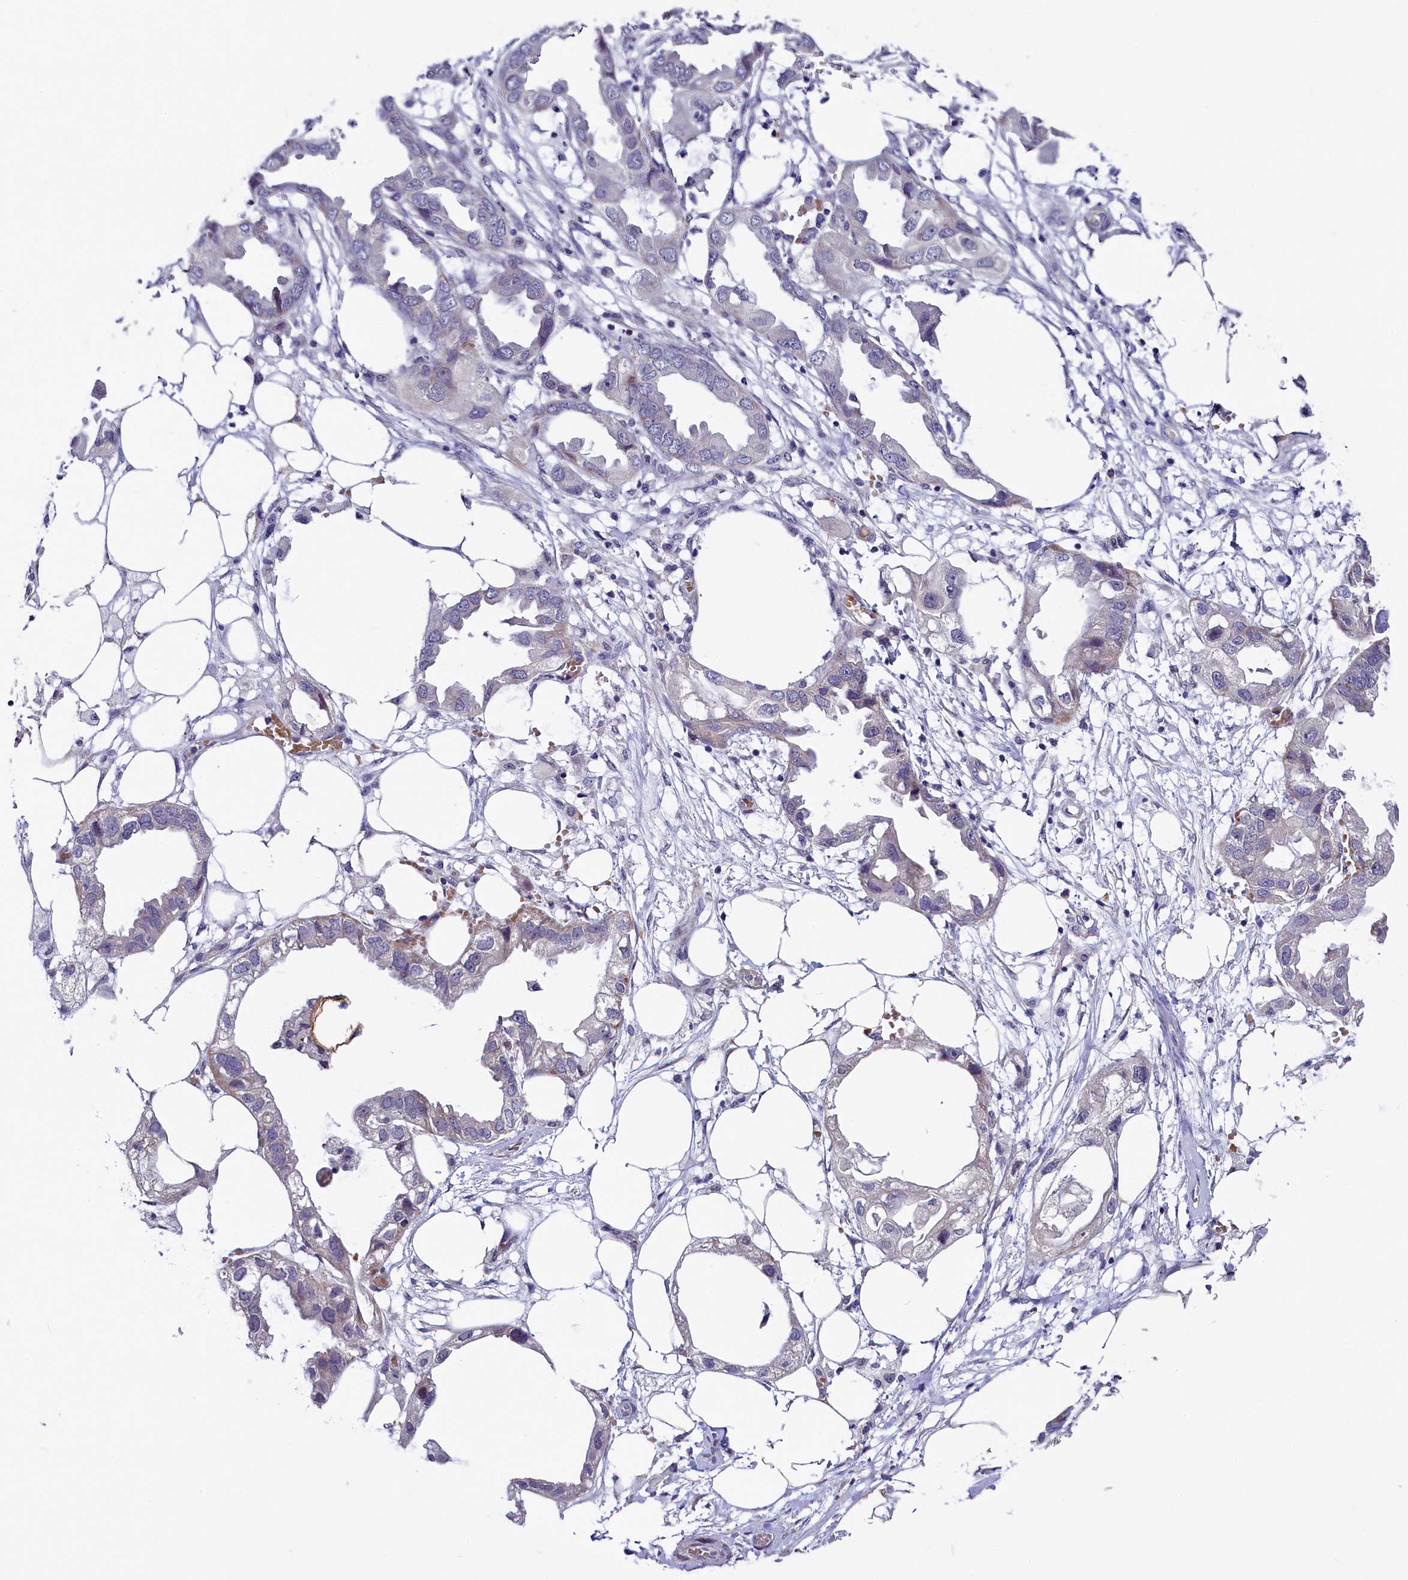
{"staining": {"intensity": "negative", "quantity": "none", "location": "none"}, "tissue": "endometrial cancer", "cell_type": "Tumor cells", "image_type": "cancer", "snomed": [{"axis": "morphology", "description": "Adenocarcinoma, NOS"}, {"axis": "morphology", "description": "Adenocarcinoma, metastatic, NOS"}, {"axis": "topography", "description": "Adipose tissue"}, {"axis": "topography", "description": "Endometrium"}], "caption": "Metastatic adenocarcinoma (endometrial) stained for a protein using immunohistochemistry displays no positivity tumor cells.", "gene": "SLC39A6", "patient": {"sex": "female", "age": 67}}